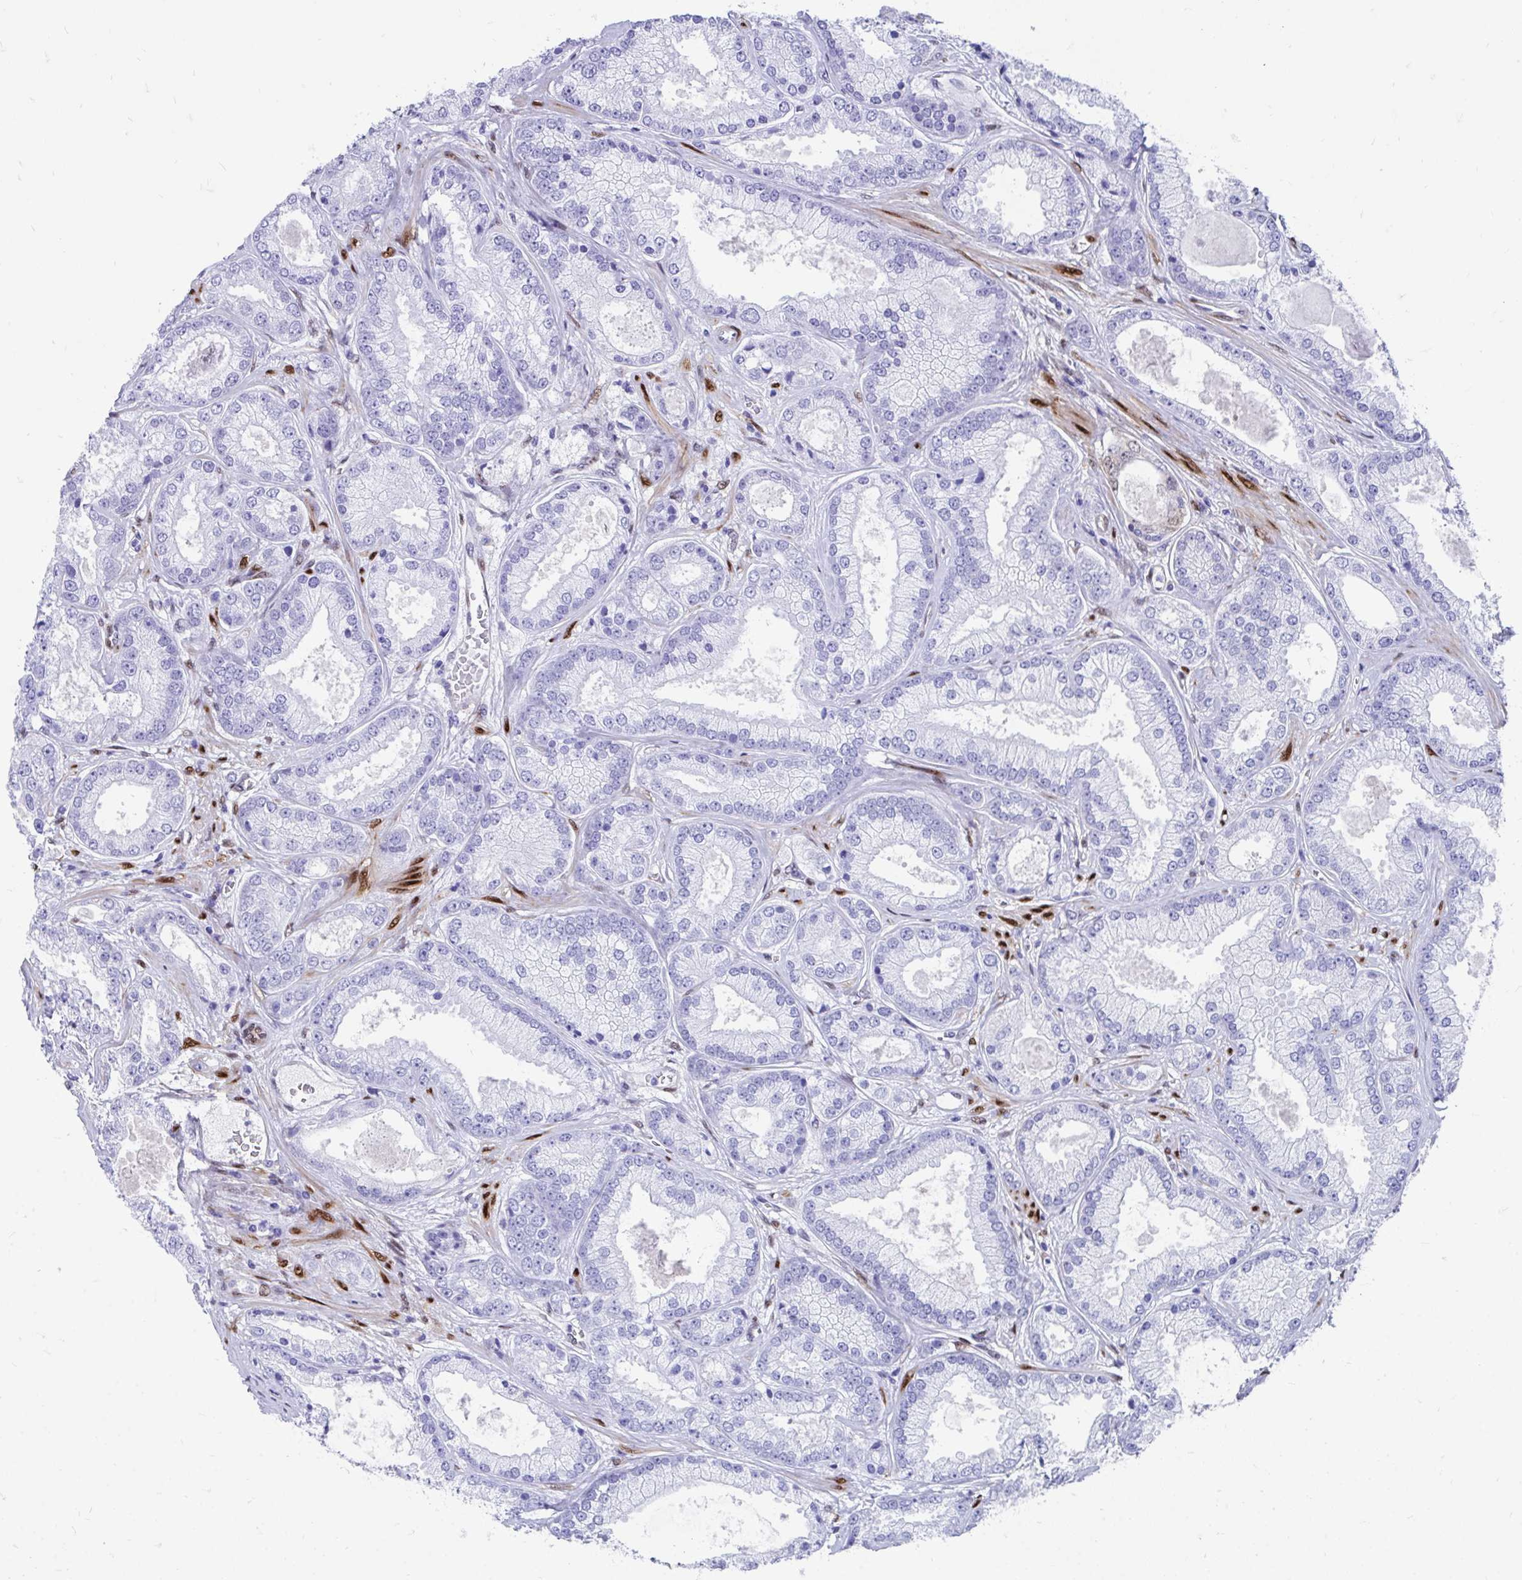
{"staining": {"intensity": "negative", "quantity": "none", "location": "none"}, "tissue": "prostate cancer", "cell_type": "Tumor cells", "image_type": "cancer", "snomed": [{"axis": "morphology", "description": "Adenocarcinoma, High grade"}, {"axis": "topography", "description": "Prostate"}], "caption": "Adenocarcinoma (high-grade) (prostate) was stained to show a protein in brown. There is no significant positivity in tumor cells.", "gene": "RBPMS", "patient": {"sex": "male", "age": 67}}